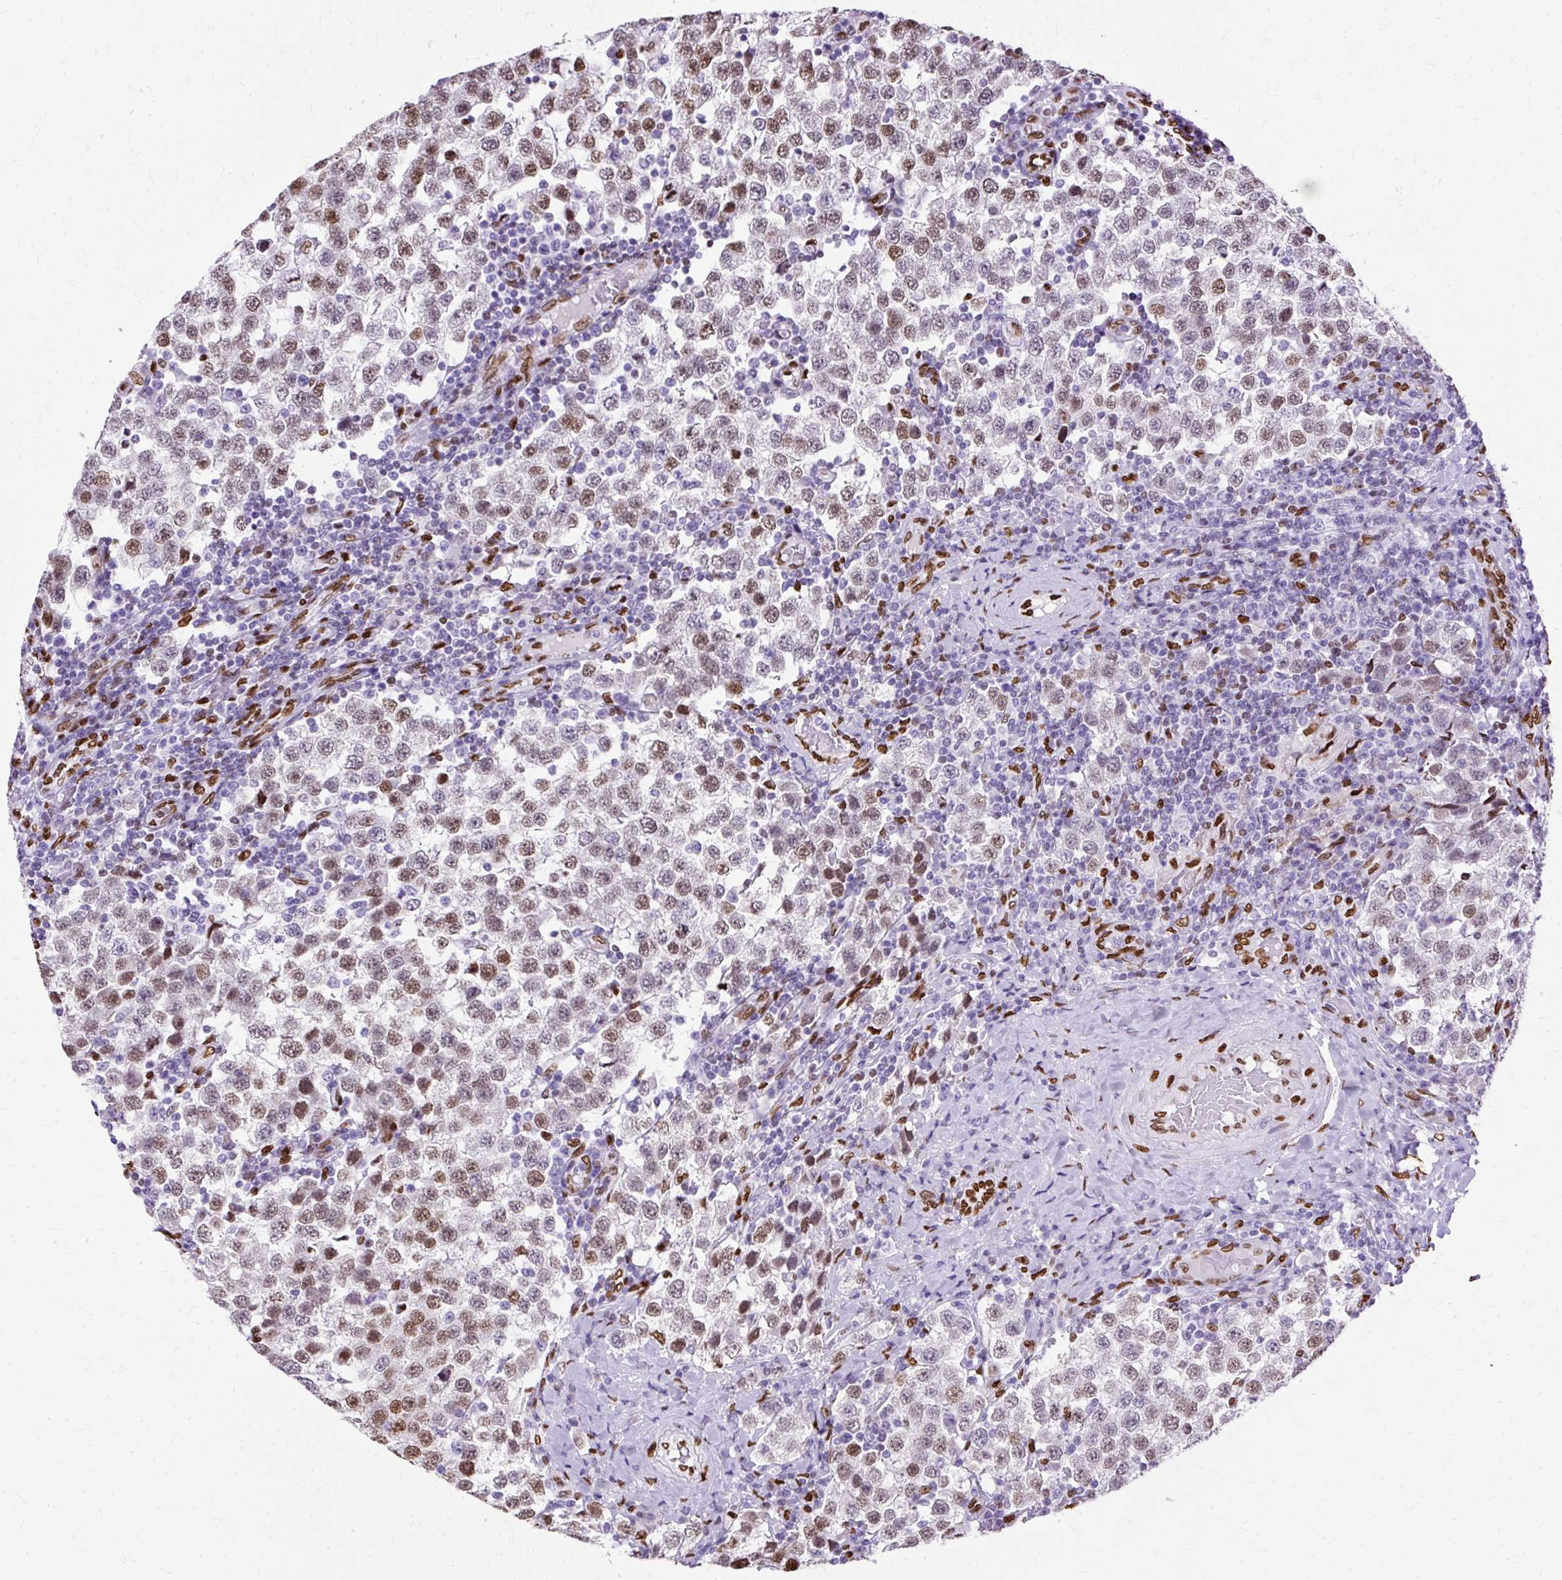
{"staining": {"intensity": "moderate", "quantity": ">75%", "location": "nuclear"}, "tissue": "testis cancer", "cell_type": "Tumor cells", "image_type": "cancer", "snomed": [{"axis": "morphology", "description": "Seminoma, NOS"}, {"axis": "topography", "description": "Testis"}], "caption": "Testis cancer (seminoma) tissue shows moderate nuclear positivity in approximately >75% of tumor cells", "gene": "TMEM184C", "patient": {"sex": "male", "age": 34}}